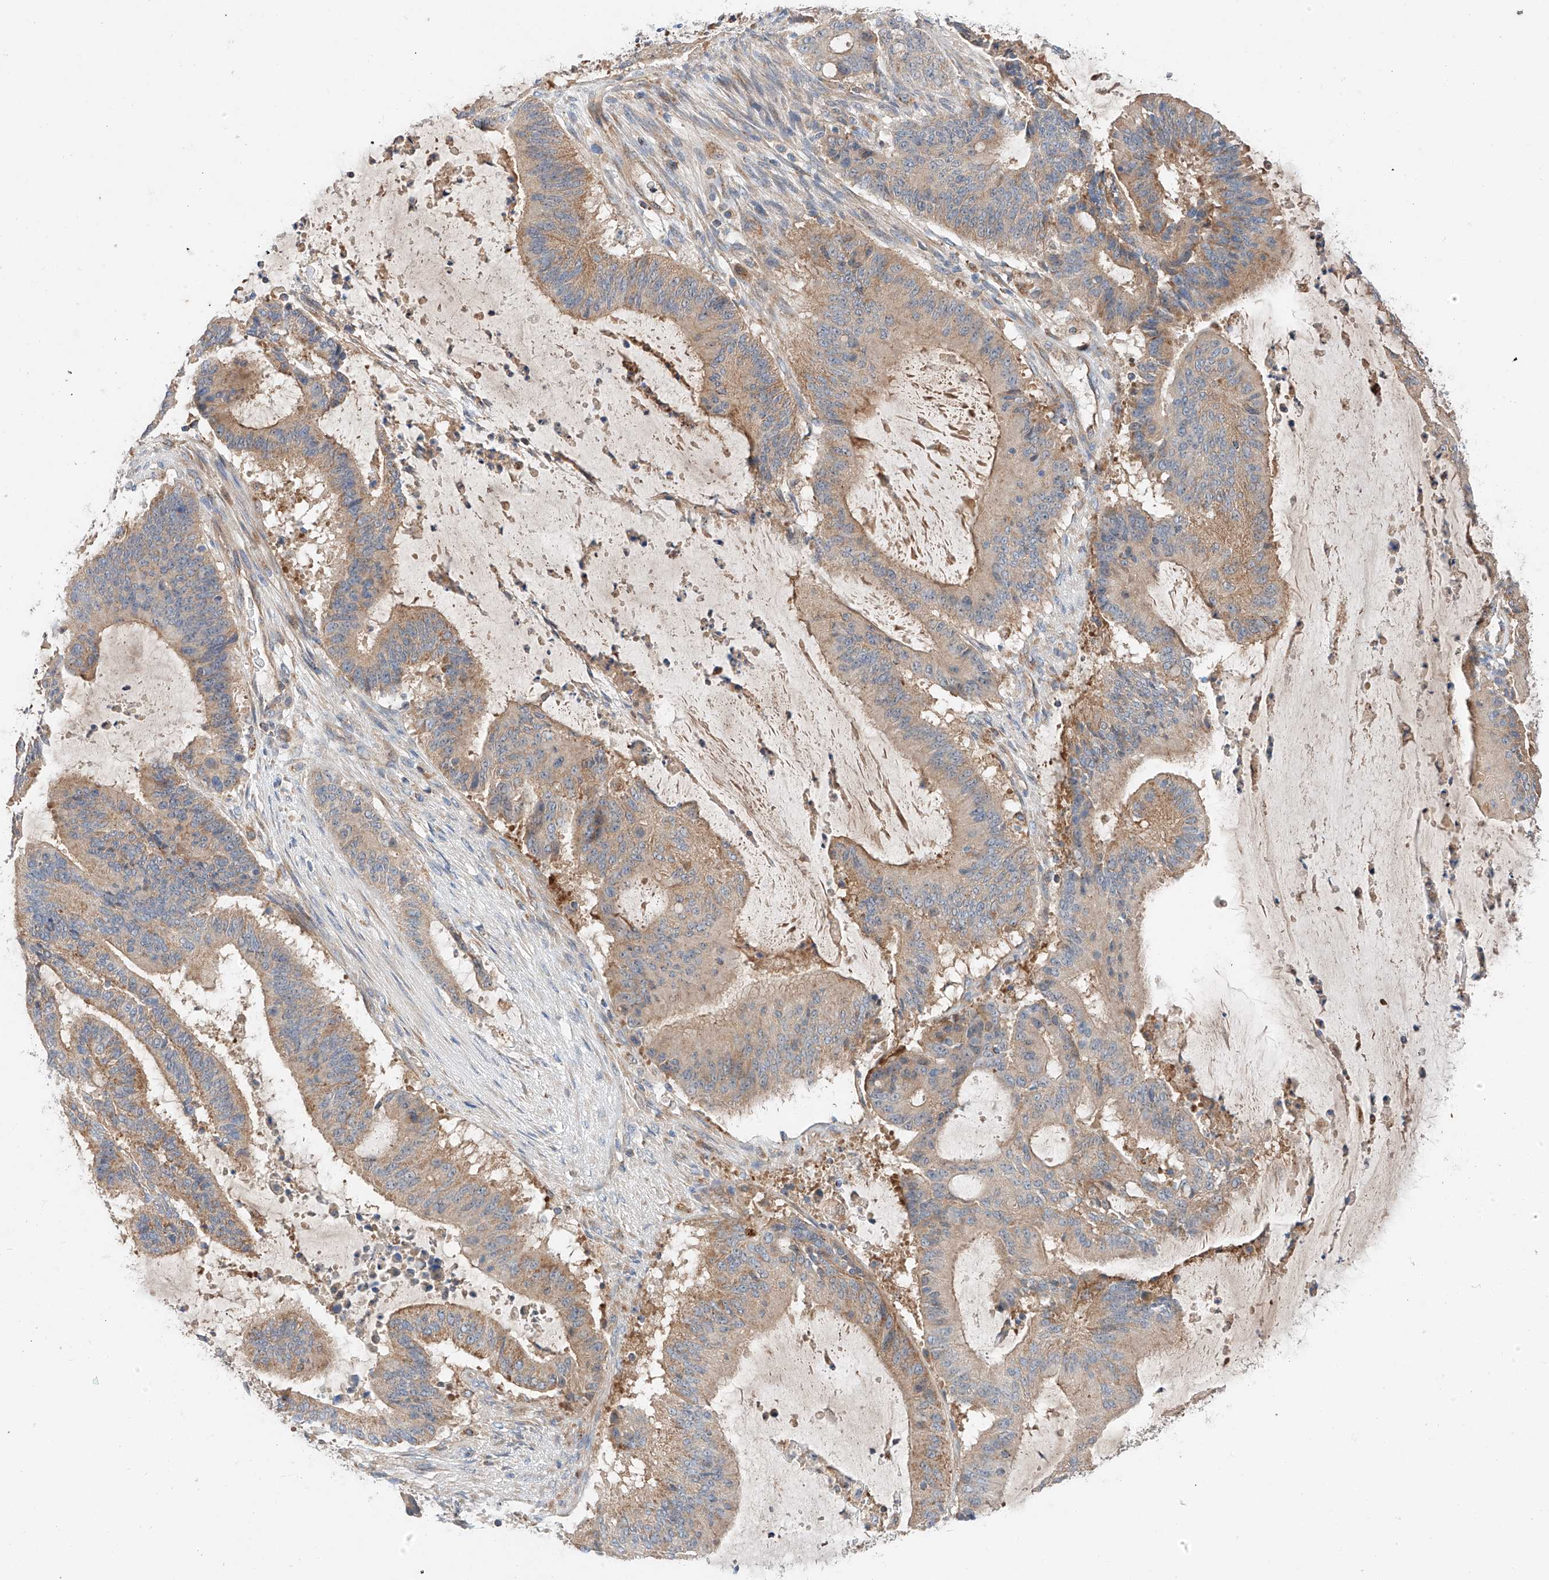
{"staining": {"intensity": "weak", "quantity": ">75%", "location": "cytoplasmic/membranous"}, "tissue": "liver cancer", "cell_type": "Tumor cells", "image_type": "cancer", "snomed": [{"axis": "morphology", "description": "Normal tissue, NOS"}, {"axis": "morphology", "description": "Cholangiocarcinoma"}, {"axis": "topography", "description": "Liver"}, {"axis": "topography", "description": "Peripheral nerve tissue"}], "caption": "High-power microscopy captured an immunohistochemistry (IHC) histopathology image of liver cancer, revealing weak cytoplasmic/membranous staining in approximately >75% of tumor cells.", "gene": "RUSC1", "patient": {"sex": "female", "age": 73}}